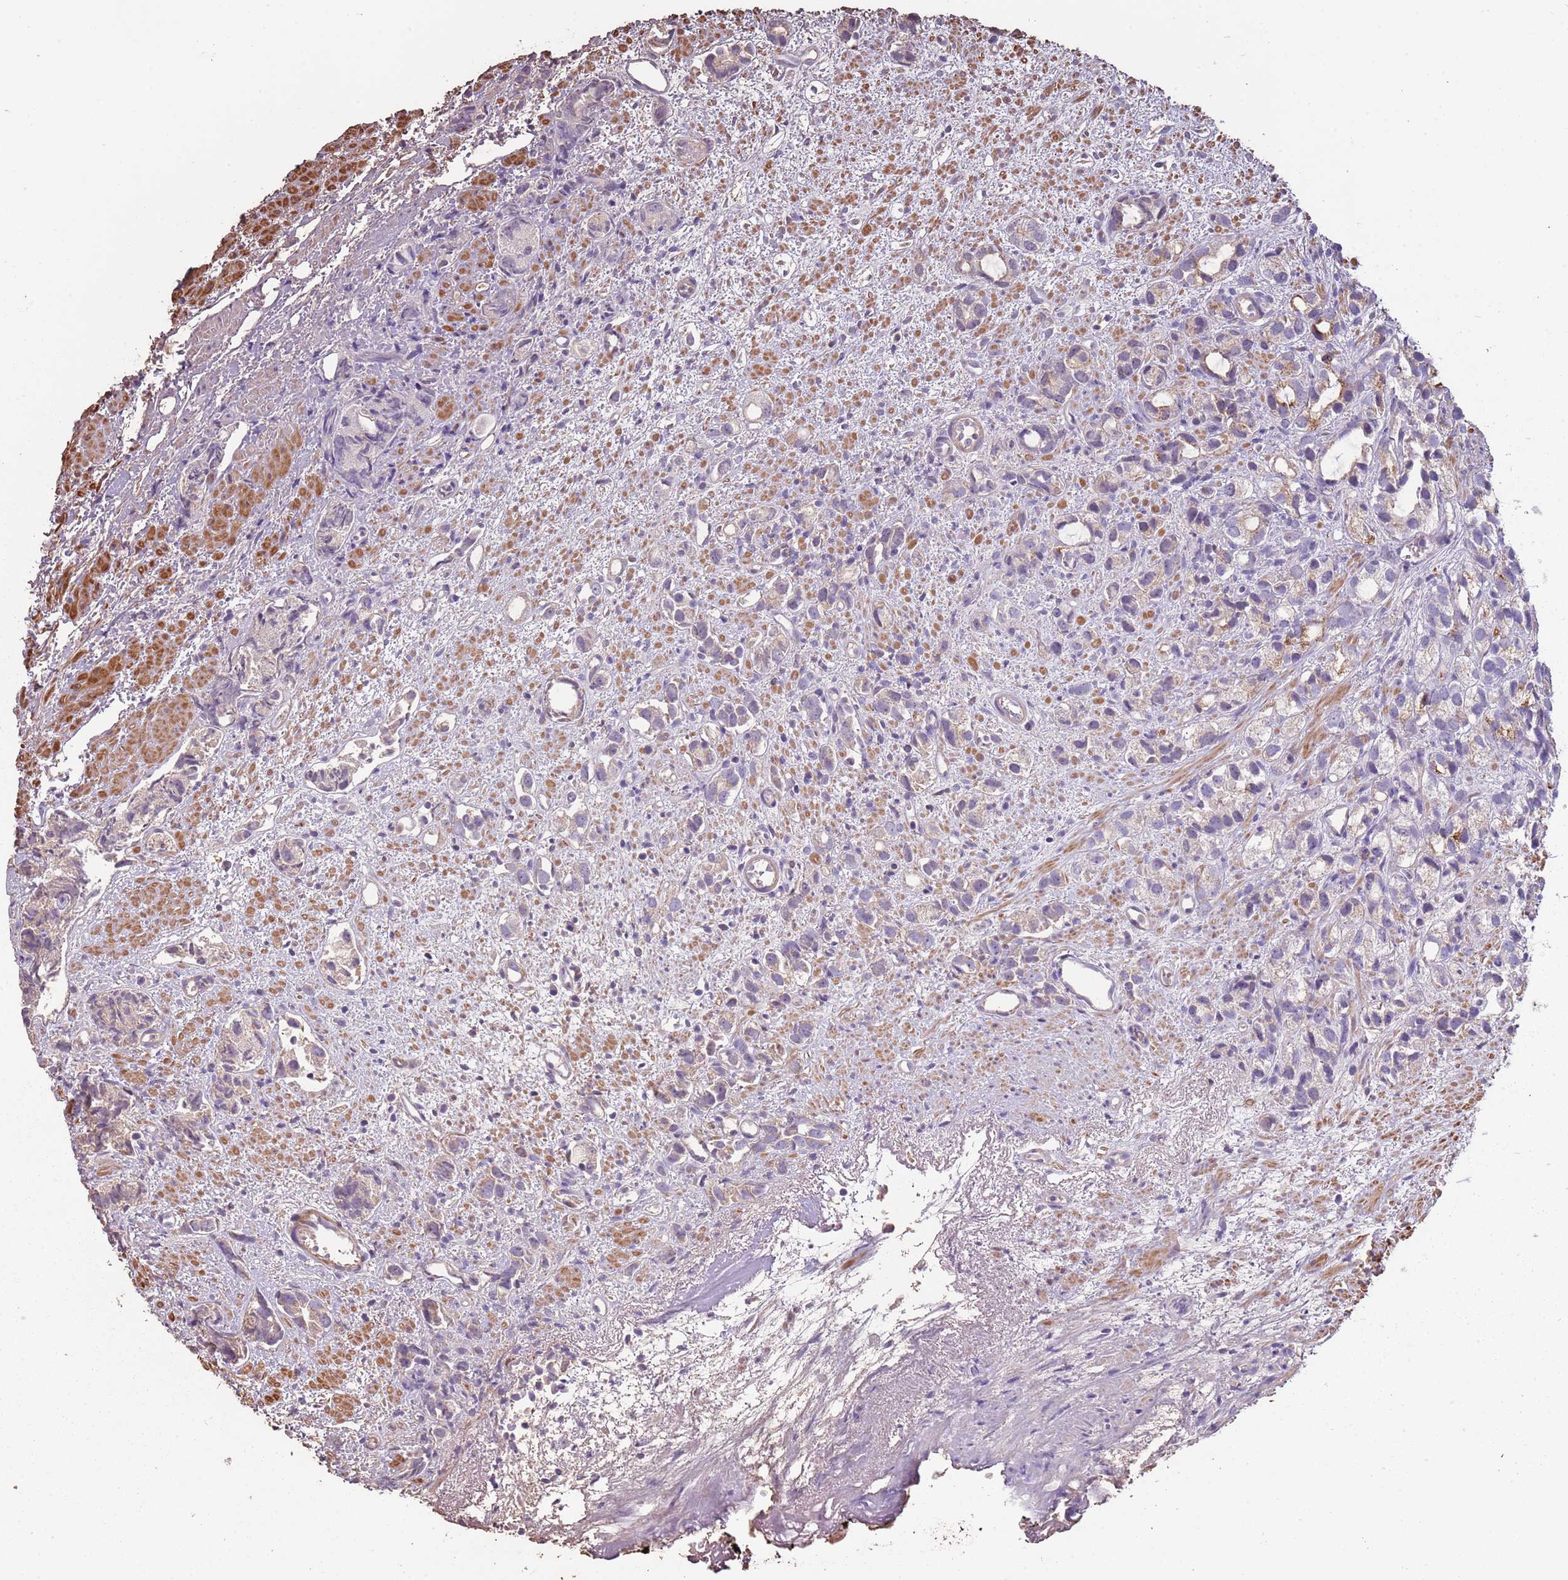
{"staining": {"intensity": "negative", "quantity": "none", "location": "none"}, "tissue": "prostate cancer", "cell_type": "Tumor cells", "image_type": "cancer", "snomed": [{"axis": "morphology", "description": "Adenocarcinoma, High grade"}, {"axis": "topography", "description": "Prostate"}], "caption": "DAB (3,3'-diaminobenzidine) immunohistochemical staining of human prostate cancer shows no significant expression in tumor cells.", "gene": "FECH", "patient": {"sex": "male", "age": 82}}